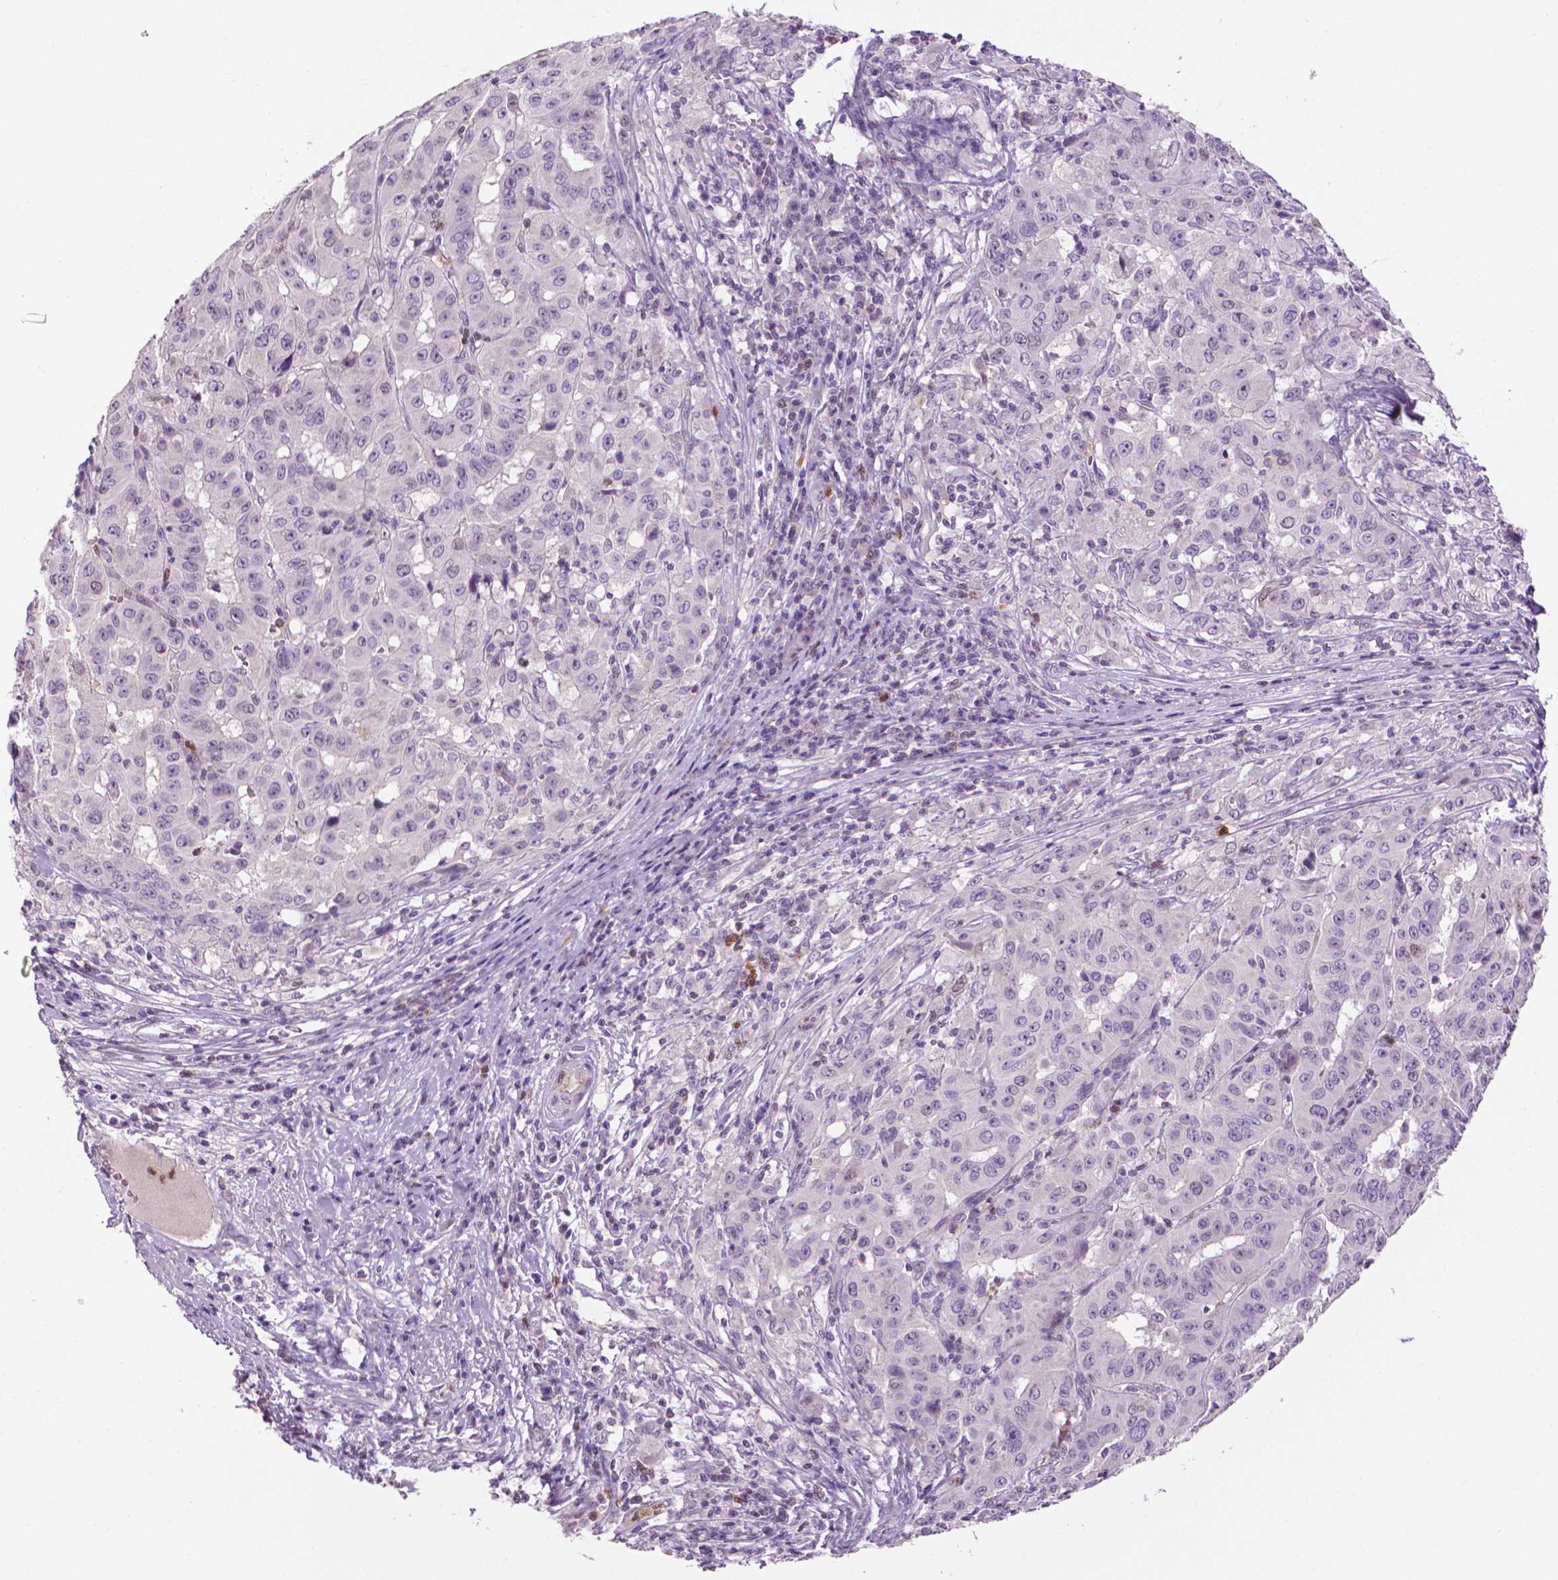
{"staining": {"intensity": "negative", "quantity": "none", "location": "none"}, "tissue": "pancreatic cancer", "cell_type": "Tumor cells", "image_type": "cancer", "snomed": [{"axis": "morphology", "description": "Adenocarcinoma, NOS"}, {"axis": "topography", "description": "Pancreas"}], "caption": "The histopathology image exhibits no significant staining in tumor cells of adenocarcinoma (pancreatic).", "gene": "CDKN2D", "patient": {"sex": "male", "age": 63}}